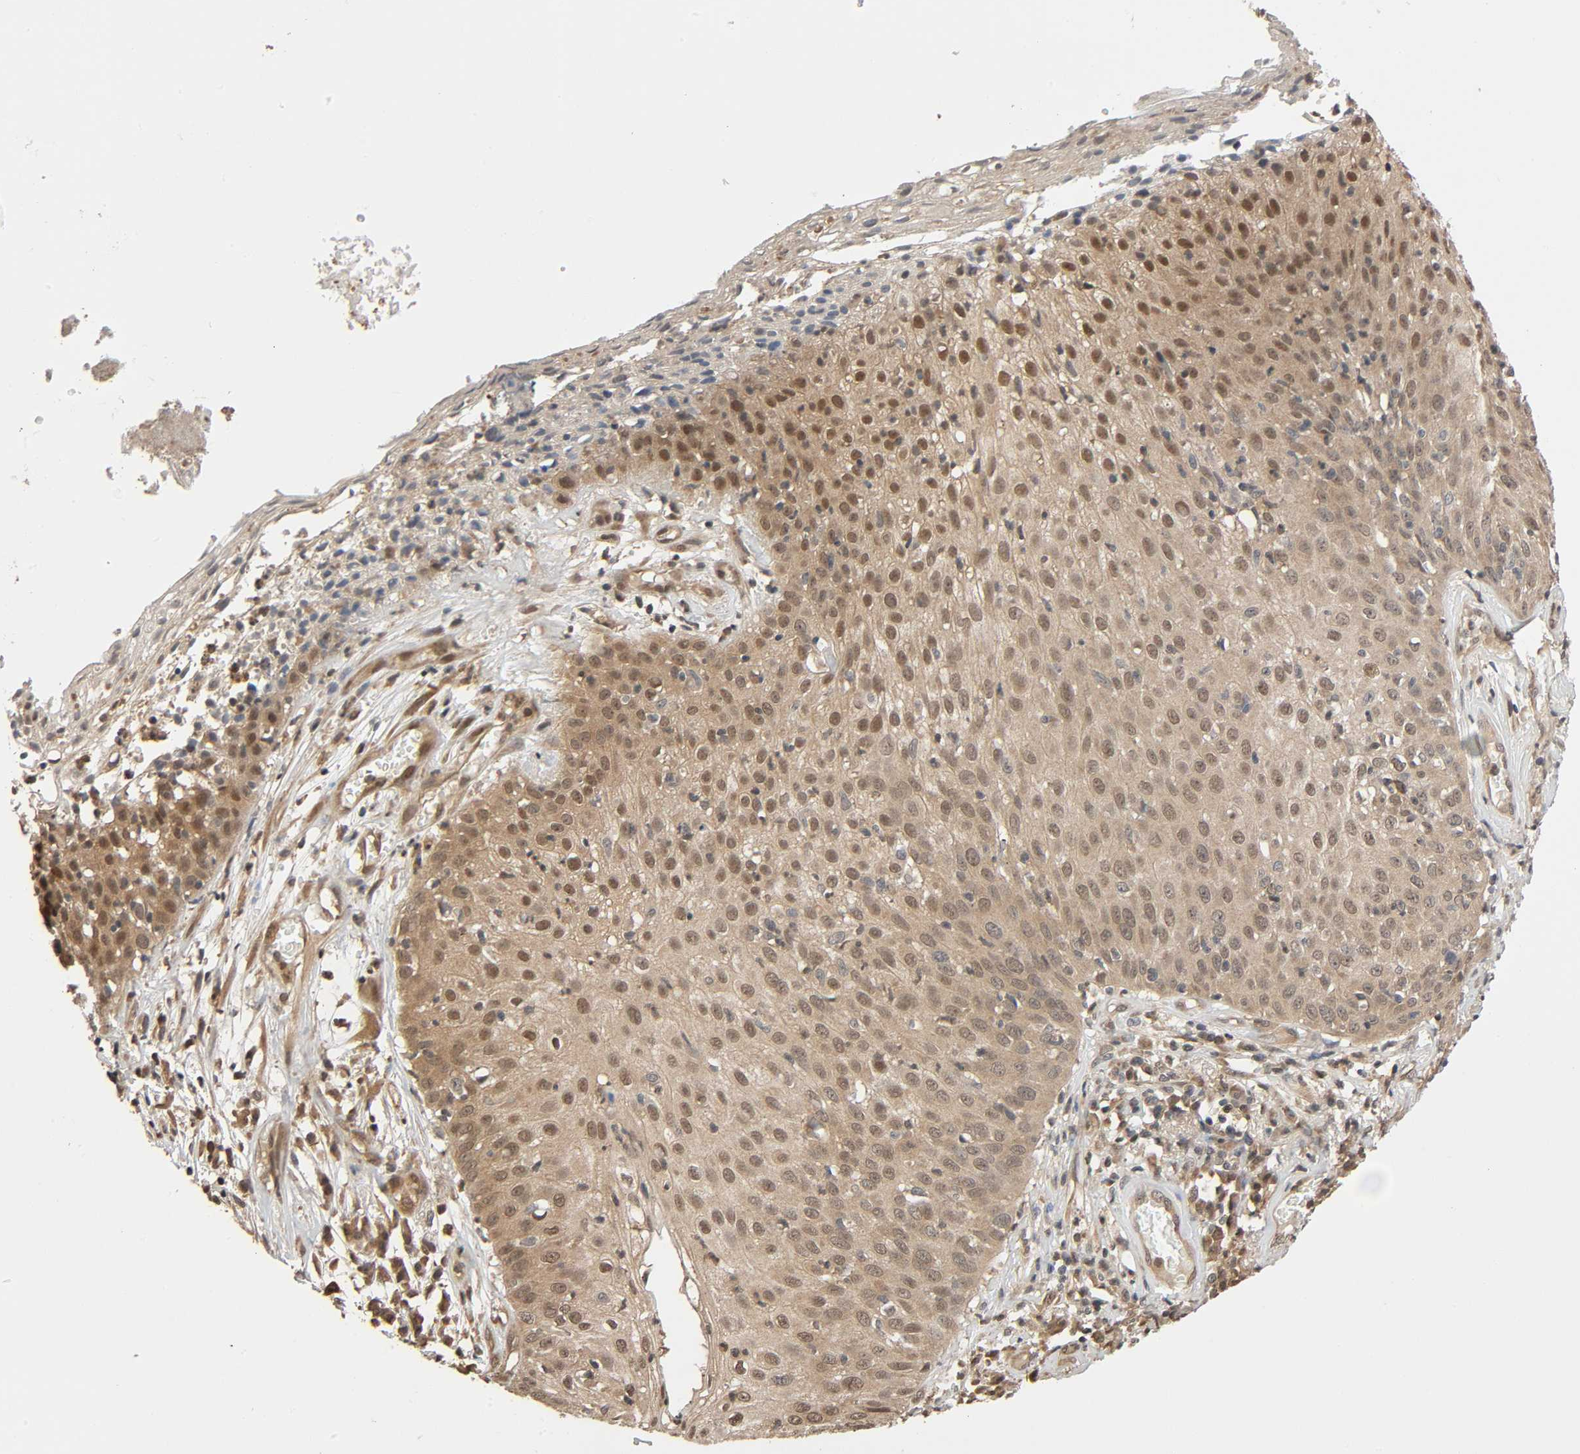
{"staining": {"intensity": "moderate", "quantity": "25%-75%", "location": "cytoplasmic/membranous,nuclear"}, "tissue": "skin cancer", "cell_type": "Tumor cells", "image_type": "cancer", "snomed": [{"axis": "morphology", "description": "Squamous cell carcinoma, NOS"}, {"axis": "topography", "description": "Skin"}], "caption": "Immunohistochemistry (IHC) image of neoplastic tissue: skin squamous cell carcinoma stained using IHC exhibits medium levels of moderate protein expression localized specifically in the cytoplasmic/membranous and nuclear of tumor cells, appearing as a cytoplasmic/membranous and nuclear brown color.", "gene": "NEDD8", "patient": {"sex": "male", "age": 65}}